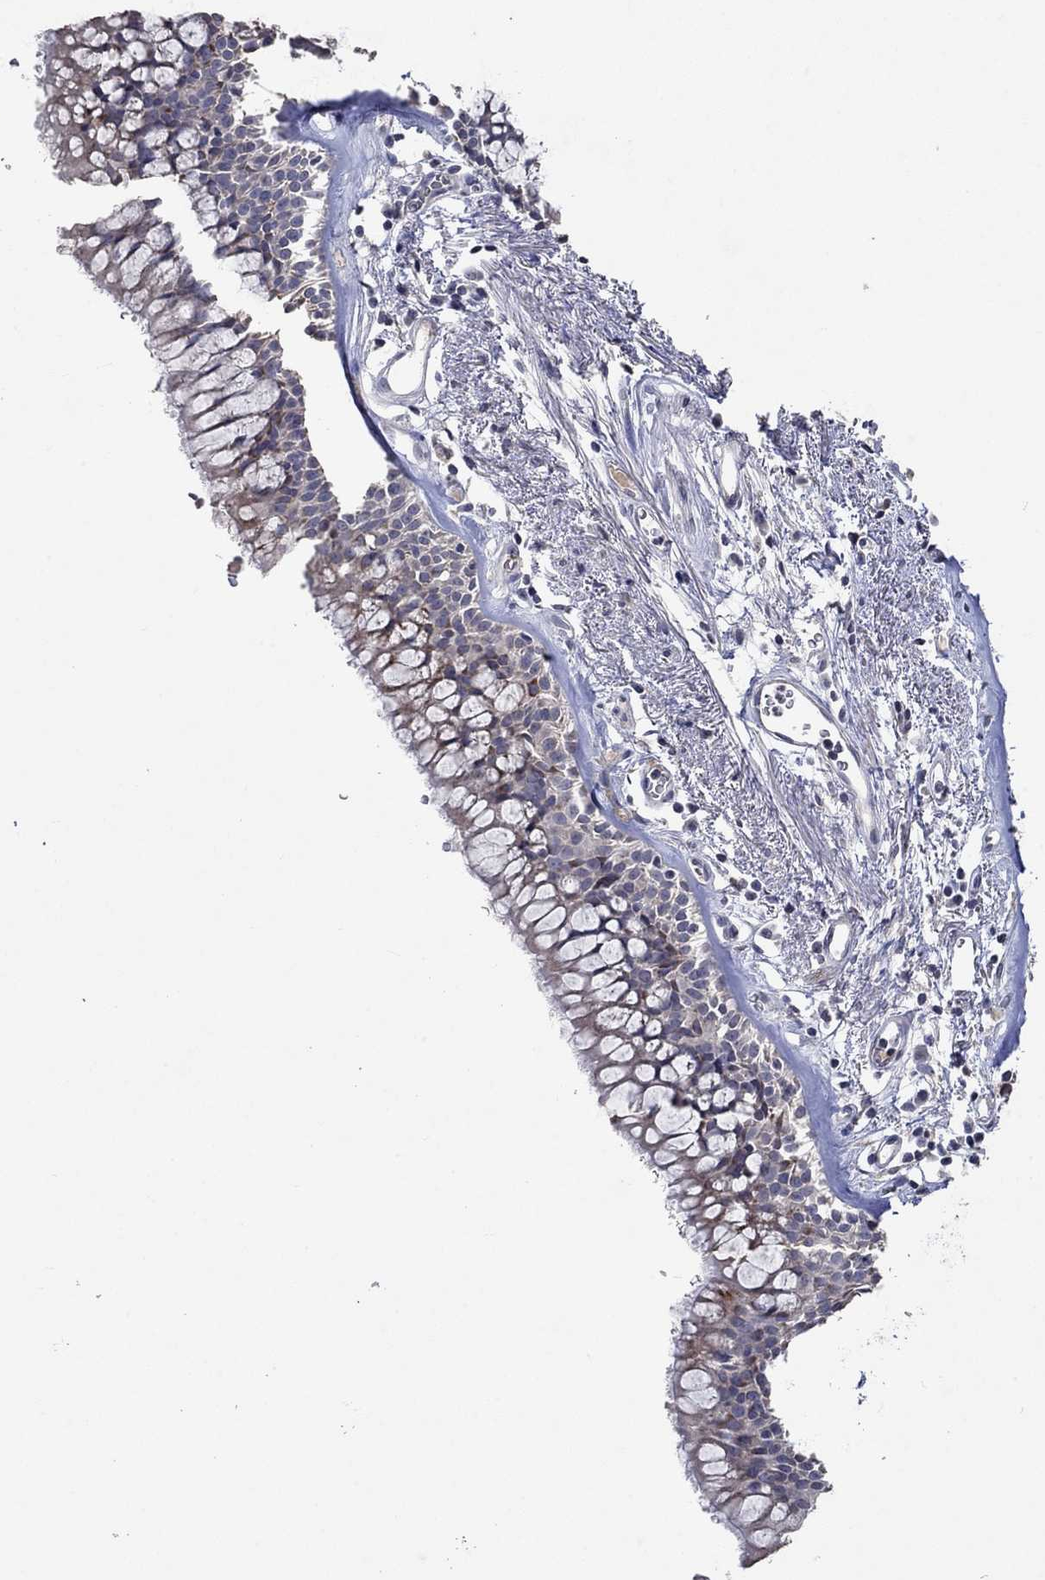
{"staining": {"intensity": "negative", "quantity": "none", "location": "none"}, "tissue": "bronchus", "cell_type": "Respiratory epithelial cells", "image_type": "normal", "snomed": [{"axis": "morphology", "description": "Normal tissue, NOS"}, {"axis": "topography", "description": "Bronchus"}, {"axis": "topography", "description": "Lung"}], "caption": "This is an IHC image of unremarkable bronchus. There is no positivity in respiratory epithelial cells.", "gene": "TMEM169", "patient": {"sex": "female", "age": 57}}